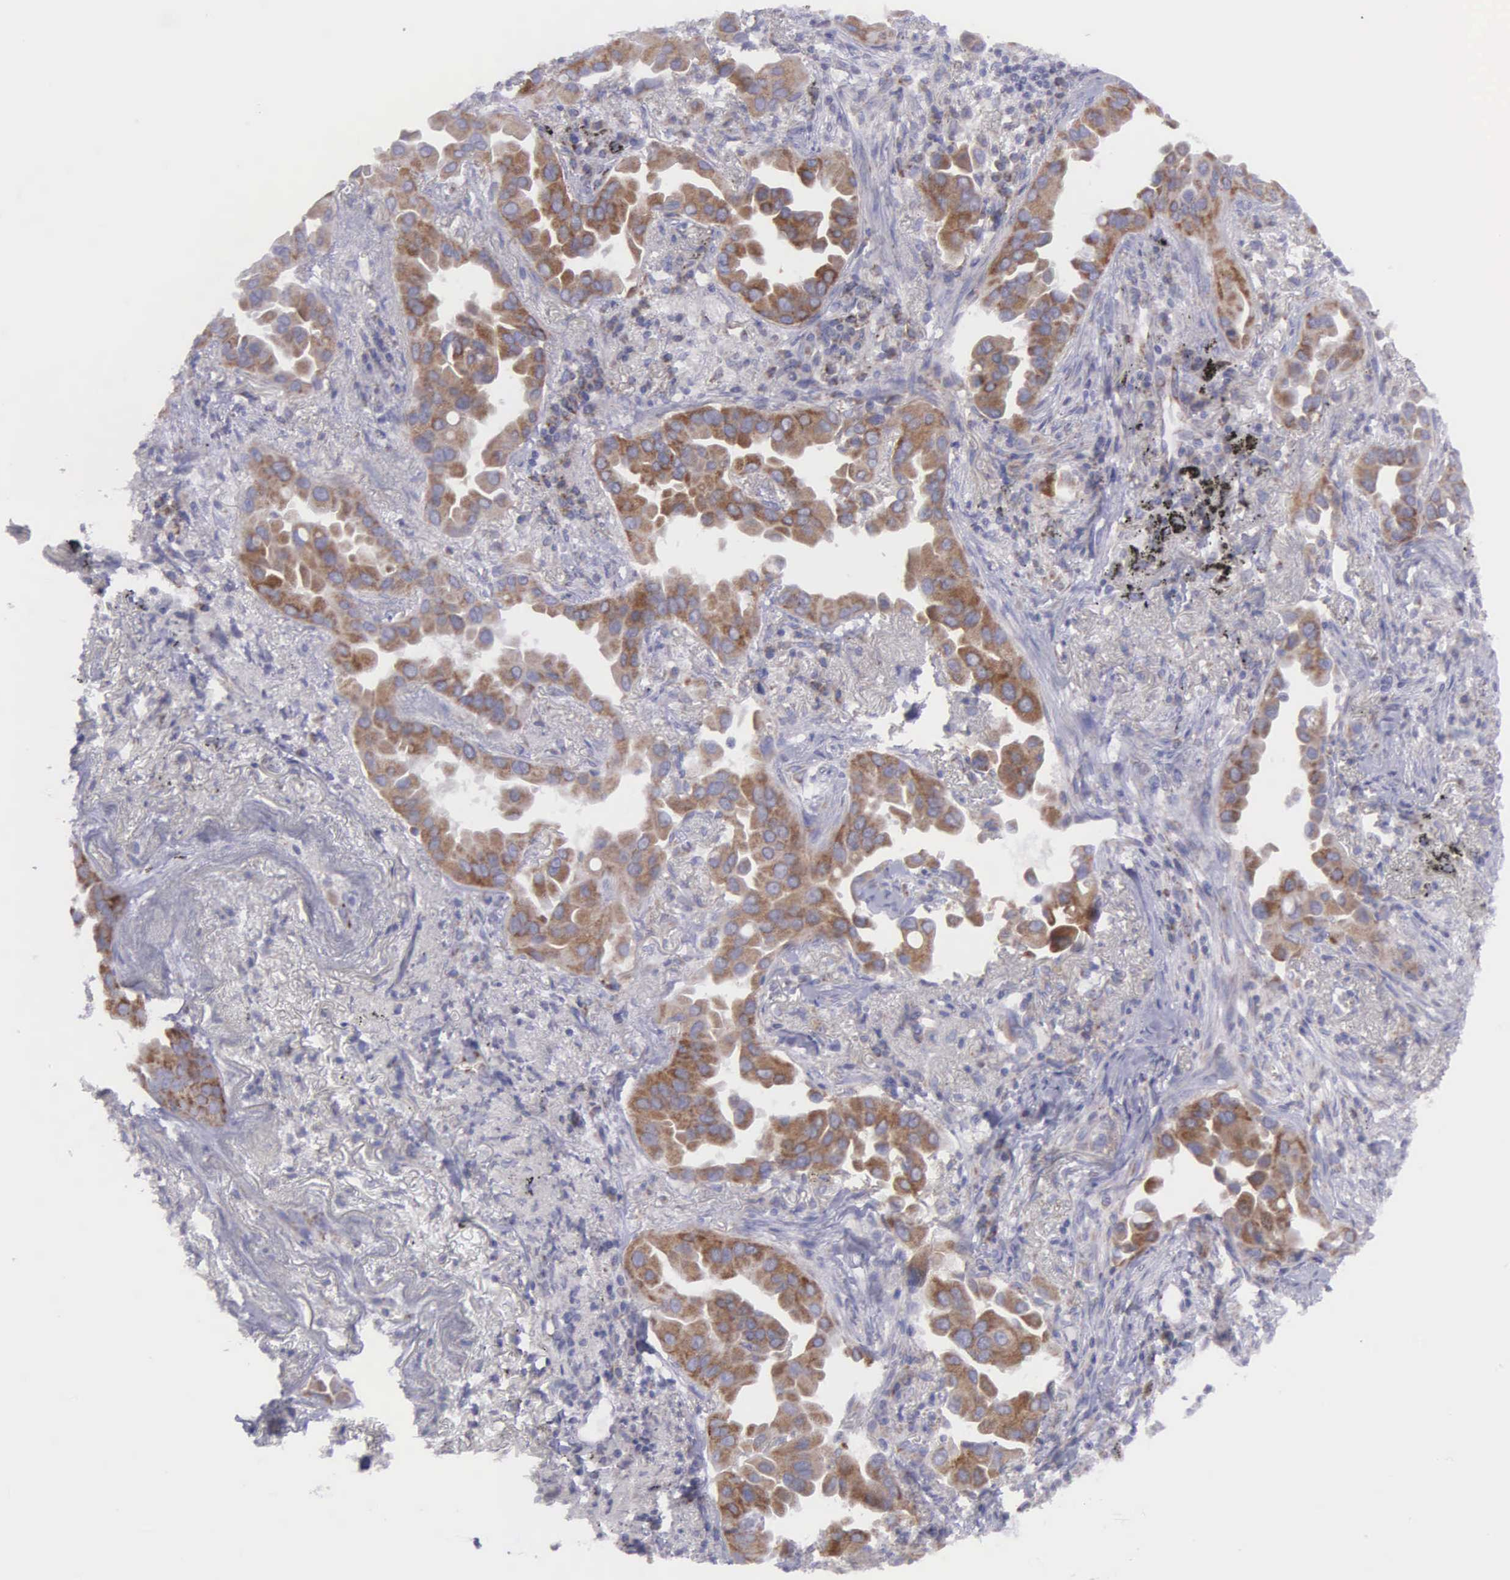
{"staining": {"intensity": "moderate", "quantity": ">75%", "location": "cytoplasmic/membranous"}, "tissue": "lung cancer", "cell_type": "Tumor cells", "image_type": "cancer", "snomed": [{"axis": "morphology", "description": "Adenocarcinoma, NOS"}, {"axis": "topography", "description": "Lung"}], "caption": "Protein staining reveals moderate cytoplasmic/membranous expression in approximately >75% of tumor cells in lung cancer (adenocarcinoma).", "gene": "SYNJ2BP", "patient": {"sex": "male", "age": 68}}